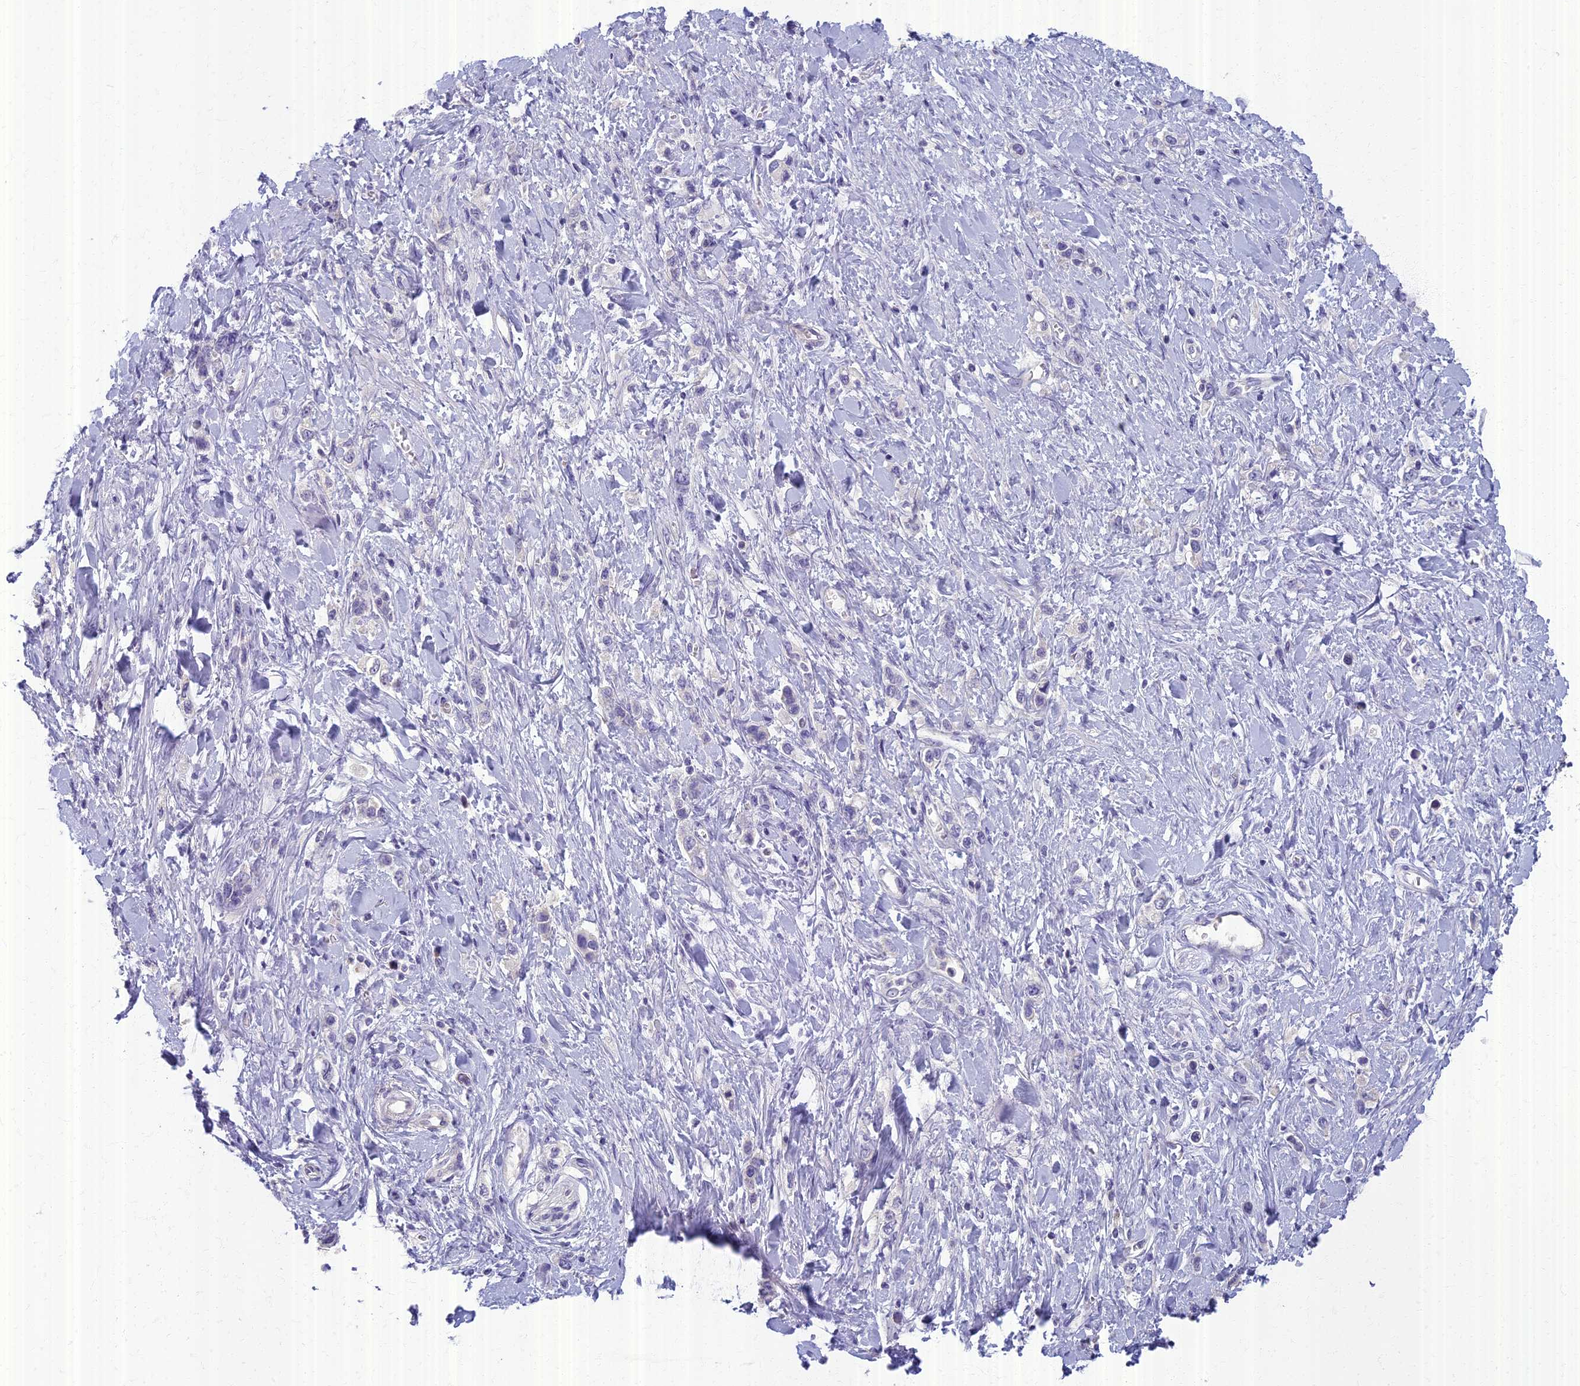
{"staining": {"intensity": "negative", "quantity": "none", "location": "none"}, "tissue": "stomach cancer", "cell_type": "Tumor cells", "image_type": "cancer", "snomed": [{"axis": "morphology", "description": "Normal tissue, NOS"}, {"axis": "morphology", "description": "Adenocarcinoma, NOS"}, {"axis": "topography", "description": "Stomach, upper"}, {"axis": "topography", "description": "Stomach"}], "caption": "A high-resolution micrograph shows immunohistochemistry (IHC) staining of stomach adenocarcinoma, which displays no significant expression in tumor cells.", "gene": "AP4E1", "patient": {"sex": "female", "age": 65}}